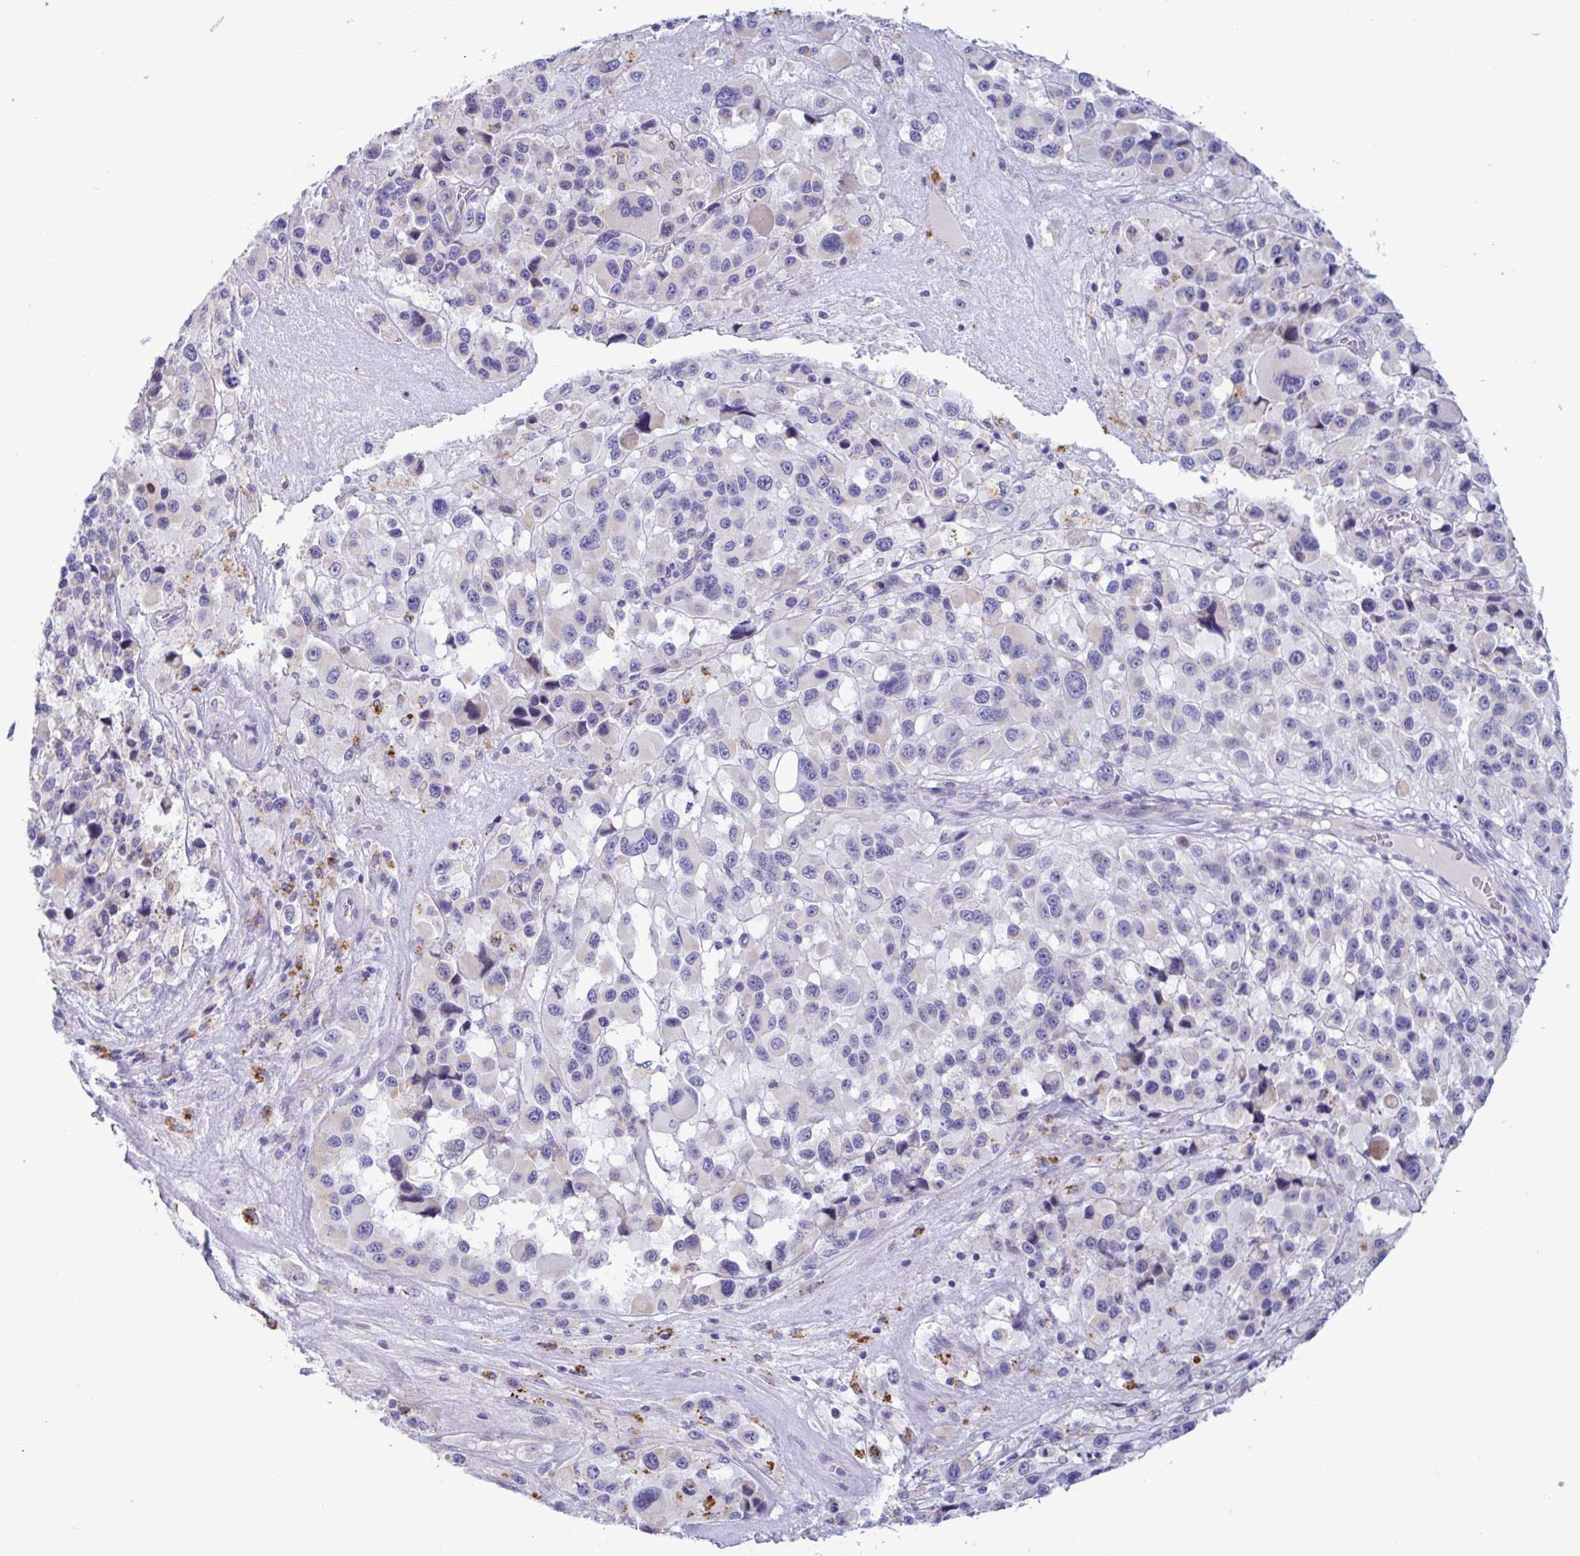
{"staining": {"intensity": "negative", "quantity": "none", "location": "none"}, "tissue": "melanoma", "cell_type": "Tumor cells", "image_type": "cancer", "snomed": [{"axis": "morphology", "description": "Malignant melanoma, Metastatic site"}, {"axis": "topography", "description": "Lymph node"}], "caption": "An immunohistochemistry (IHC) photomicrograph of malignant melanoma (metastatic site) is shown. There is no staining in tumor cells of malignant melanoma (metastatic site). The staining is performed using DAB (3,3'-diaminobenzidine) brown chromogen with nuclei counter-stained in using hematoxylin.", "gene": "TAS2R38", "patient": {"sex": "female", "age": 65}}